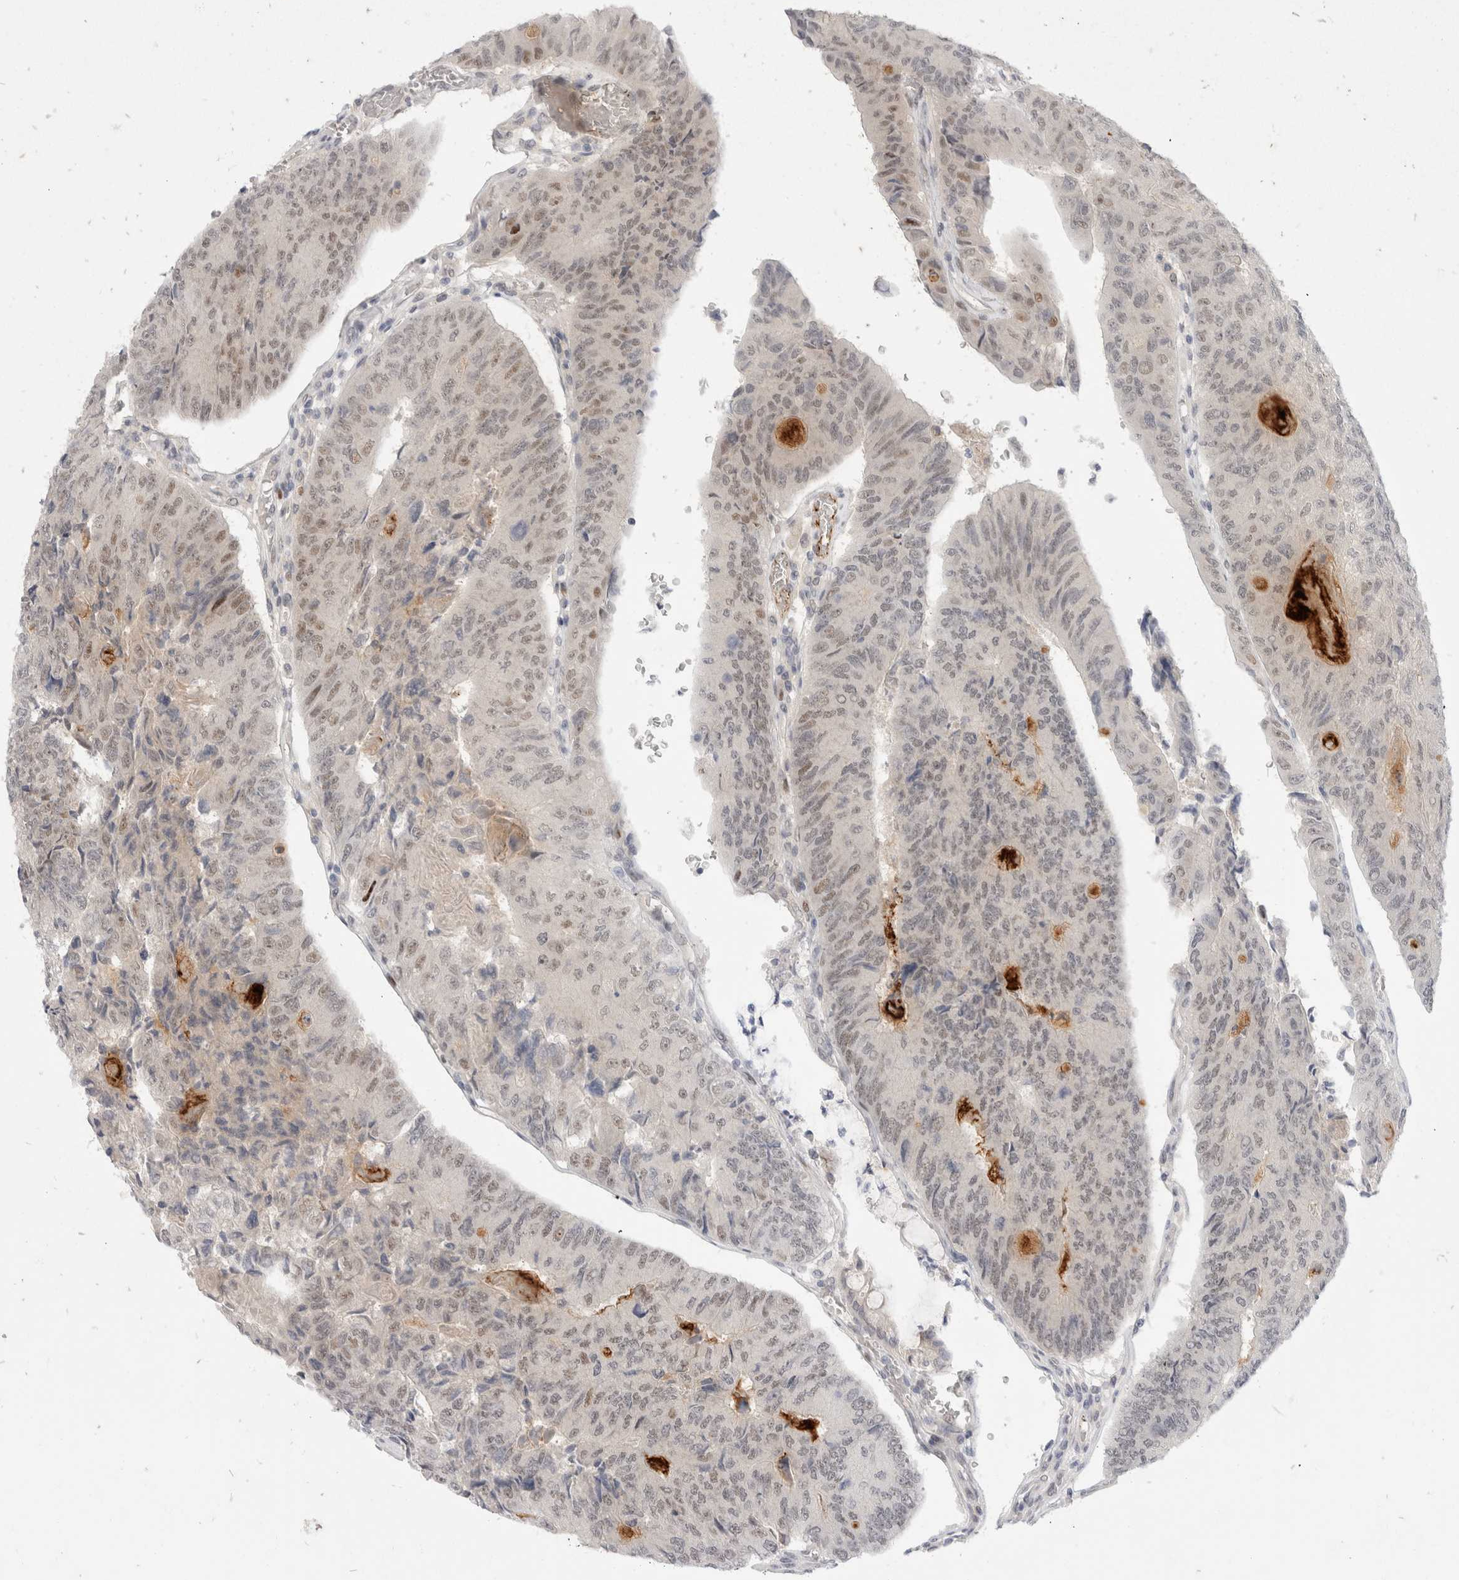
{"staining": {"intensity": "moderate", "quantity": "<25%", "location": "nuclear"}, "tissue": "colorectal cancer", "cell_type": "Tumor cells", "image_type": "cancer", "snomed": [{"axis": "morphology", "description": "Adenocarcinoma, NOS"}, {"axis": "topography", "description": "Colon"}], "caption": "Colorectal adenocarcinoma was stained to show a protein in brown. There is low levels of moderate nuclear expression in approximately <25% of tumor cells.", "gene": "TOM1L2", "patient": {"sex": "female", "age": 67}}